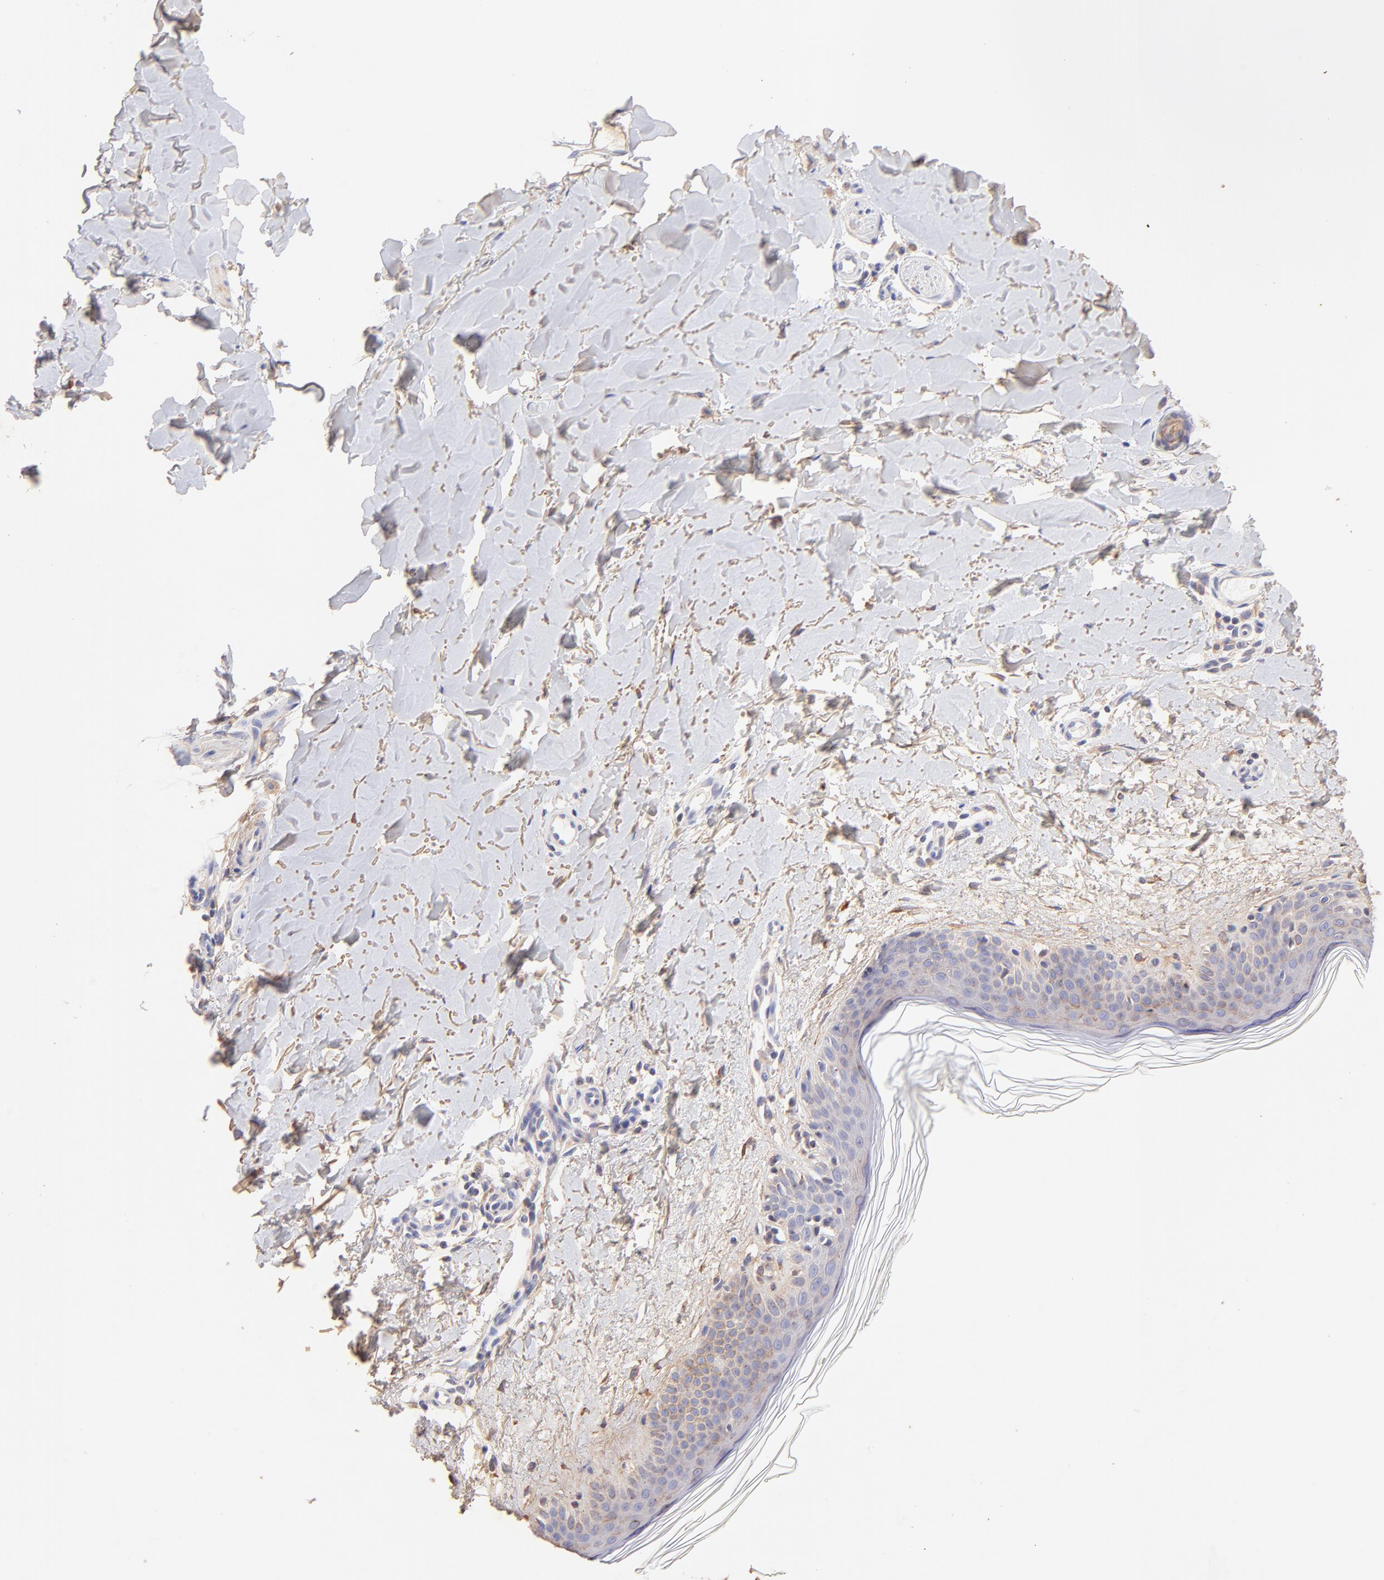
{"staining": {"intensity": "negative", "quantity": "none", "location": "none"}, "tissue": "skin", "cell_type": "Fibroblasts", "image_type": "normal", "snomed": [{"axis": "morphology", "description": "Normal tissue, NOS"}, {"axis": "topography", "description": "Skin"}], "caption": "A high-resolution image shows immunohistochemistry (IHC) staining of benign skin, which shows no significant expression in fibroblasts.", "gene": "BGN", "patient": {"sex": "female", "age": 56}}